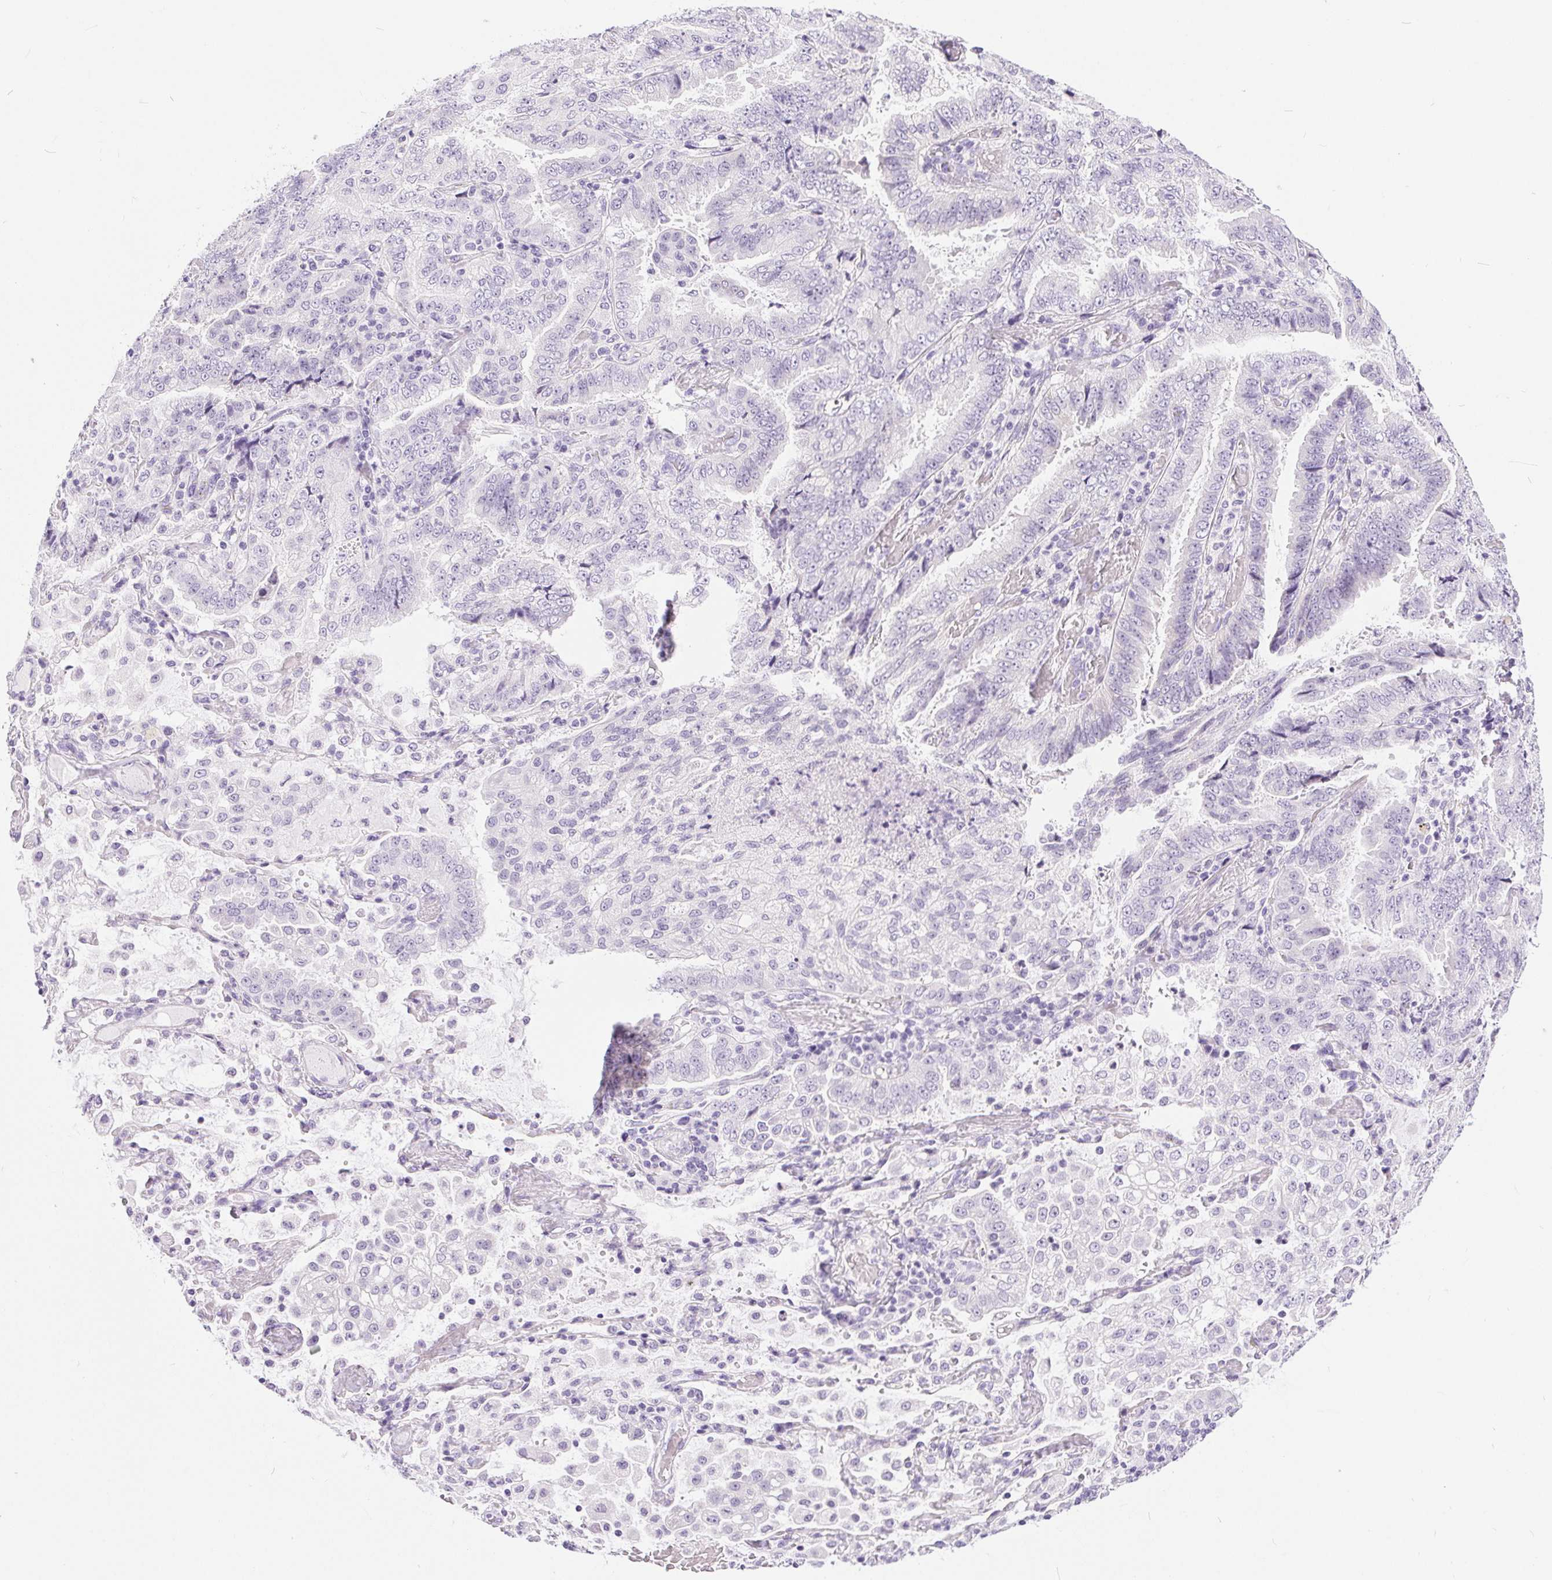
{"staining": {"intensity": "negative", "quantity": "none", "location": "none"}, "tissue": "lung cancer", "cell_type": "Tumor cells", "image_type": "cancer", "snomed": [{"axis": "morphology", "description": "Aneuploidy"}, {"axis": "morphology", "description": "Adenocarcinoma, NOS"}, {"axis": "morphology", "description": "Adenocarcinoma, metastatic, NOS"}, {"axis": "topography", "description": "Lymph node"}, {"axis": "topography", "description": "Lung"}], "caption": "An image of human lung metastatic adenocarcinoma is negative for staining in tumor cells.", "gene": "XDH", "patient": {"sex": "female", "age": 48}}